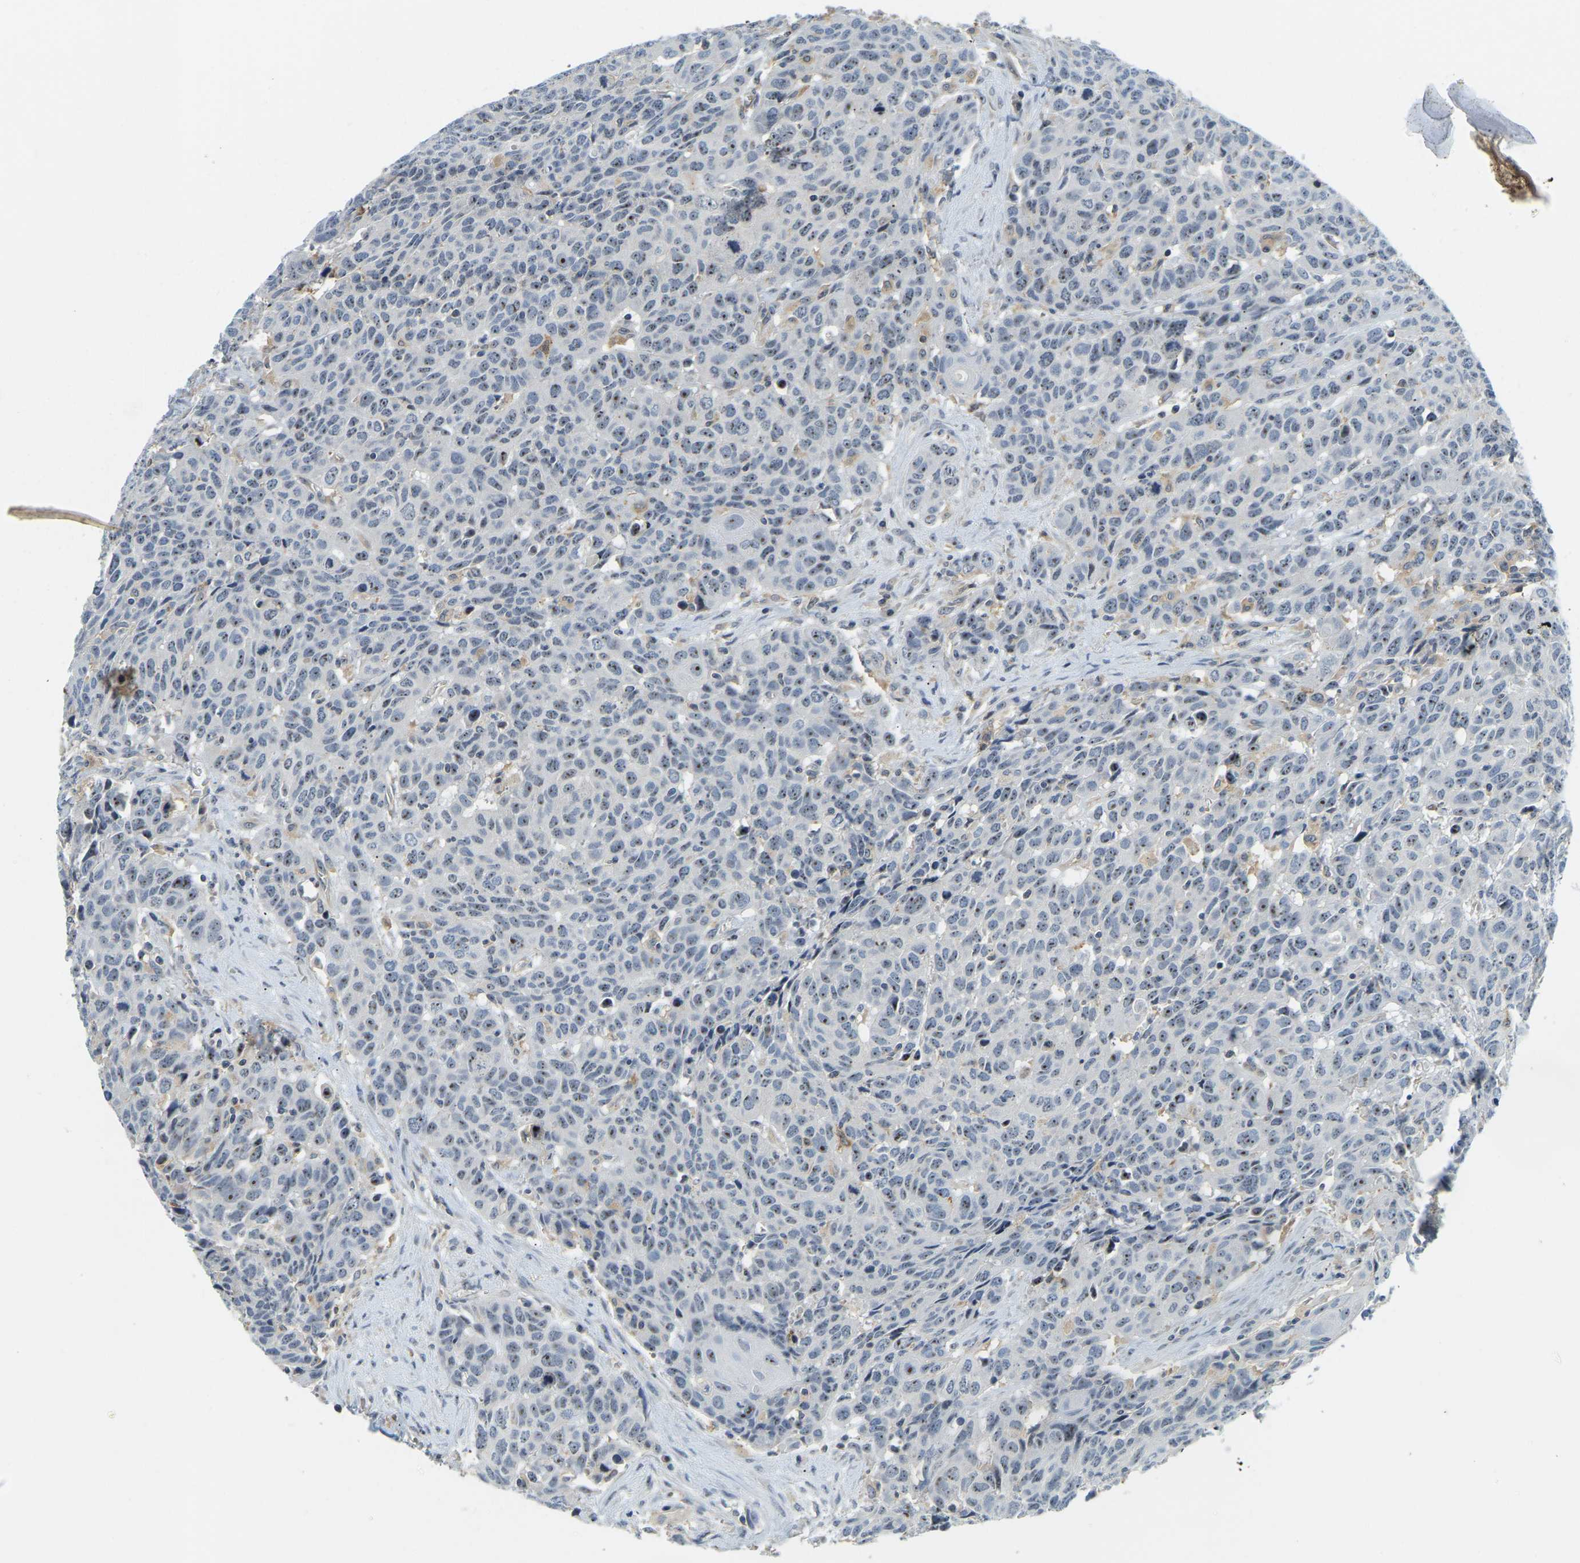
{"staining": {"intensity": "weak", "quantity": ">75%", "location": "nuclear"}, "tissue": "head and neck cancer", "cell_type": "Tumor cells", "image_type": "cancer", "snomed": [{"axis": "morphology", "description": "Squamous cell carcinoma, NOS"}, {"axis": "topography", "description": "Head-Neck"}], "caption": "Weak nuclear expression for a protein is seen in about >75% of tumor cells of squamous cell carcinoma (head and neck) using IHC.", "gene": "RRP1", "patient": {"sex": "male", "age": 66}}